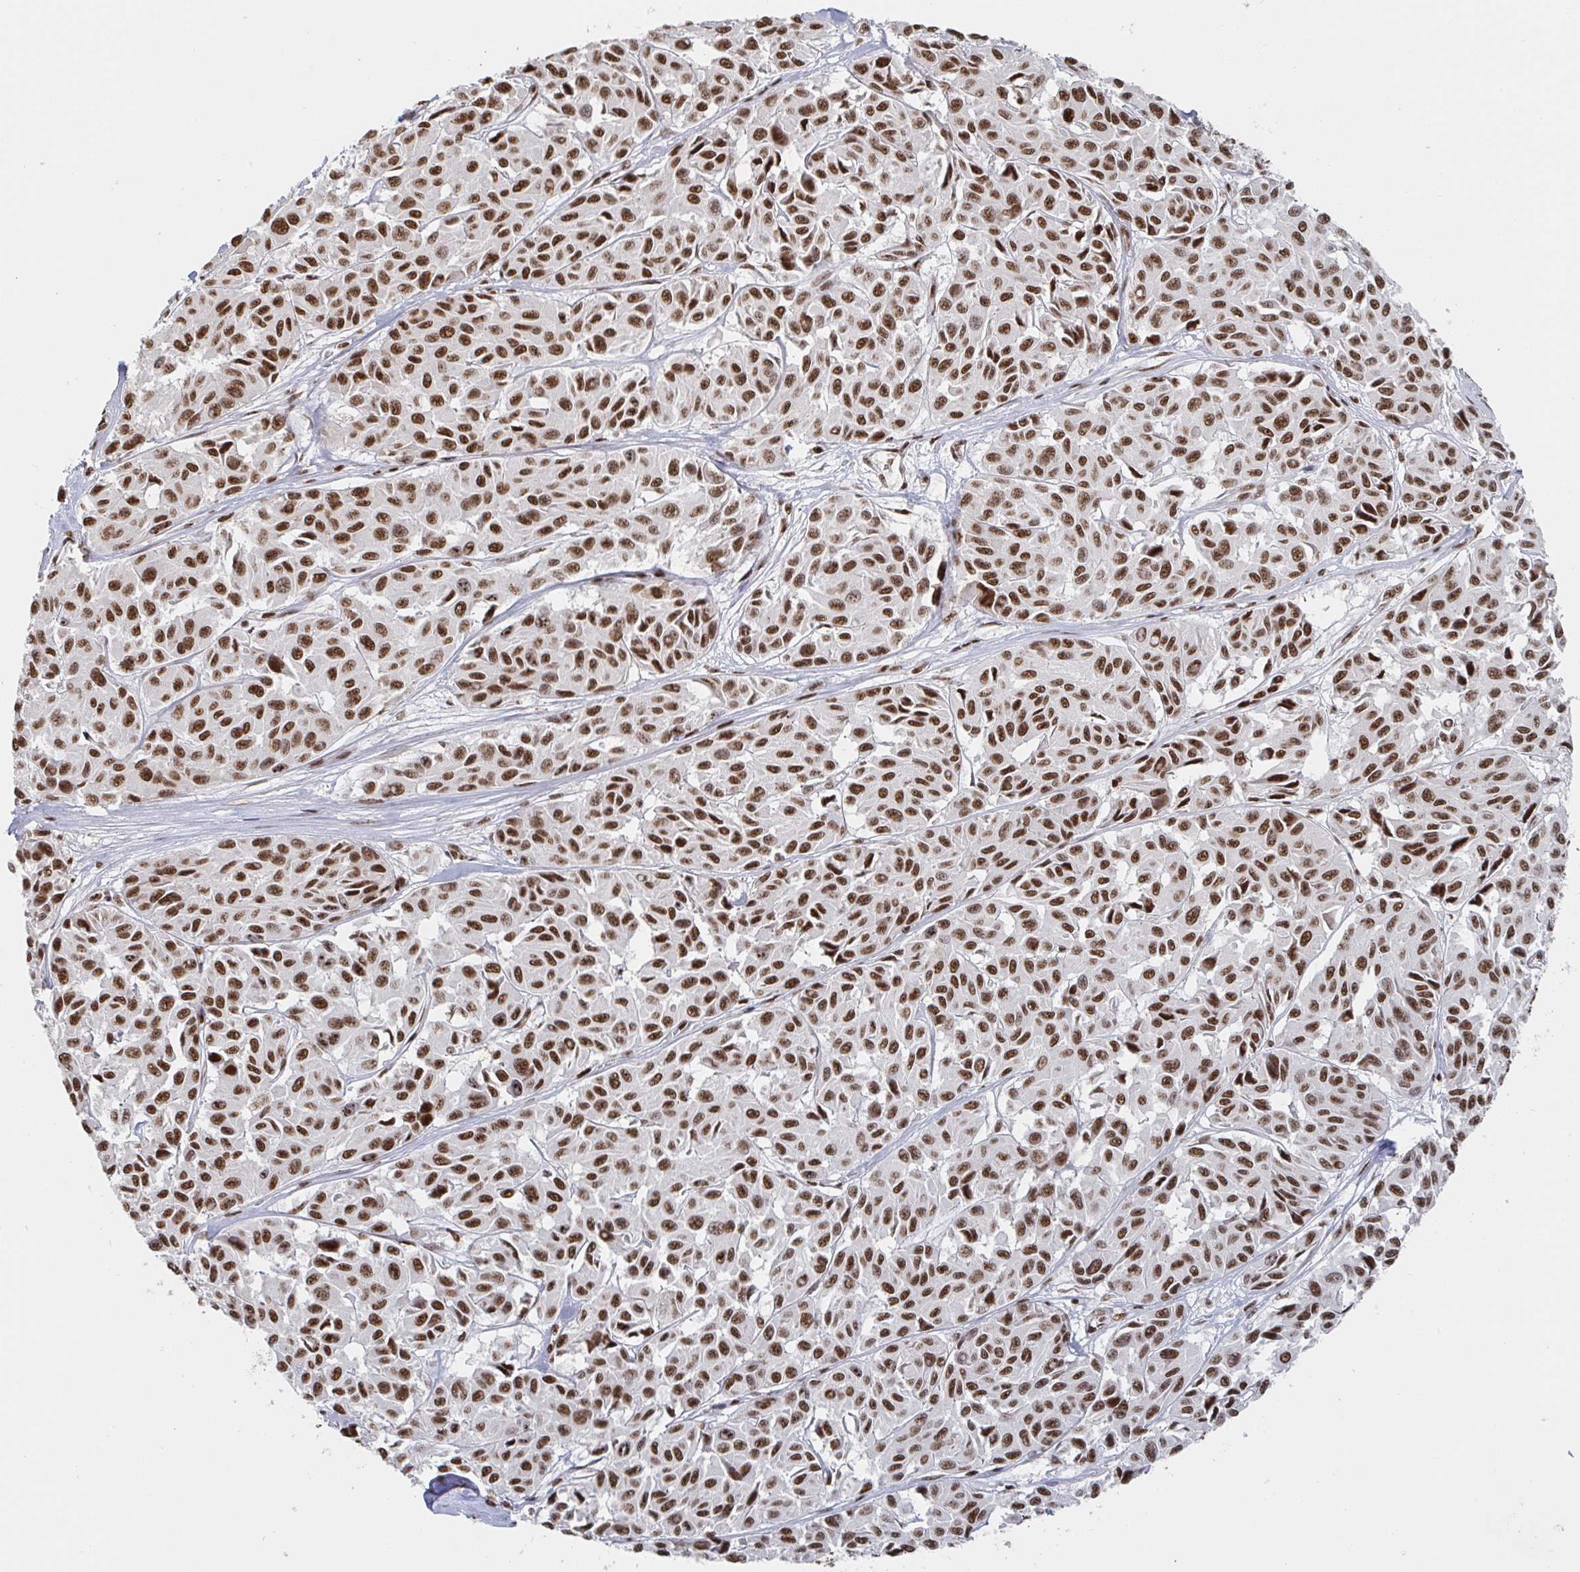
{"staining": {"intensity": "strong", "quantity": ">75%", "location": "nuclear"}, "tissue": "melanoma", "cell_type": "Tumor cells", "image_type": "cancer", "snomed": [{"axis": "morphology", "description": "Malignant melanoma, NOS"}, {"axis": "topography", "description": "Skin"}], "caption": "Malignant melanoma stained with DAB IHC exhibits high levels of strong nuclear expression in approximately >75% of tumor cells.", "gene": "ZDHHC12", "patient": {"sex": "female", "age": 66}}